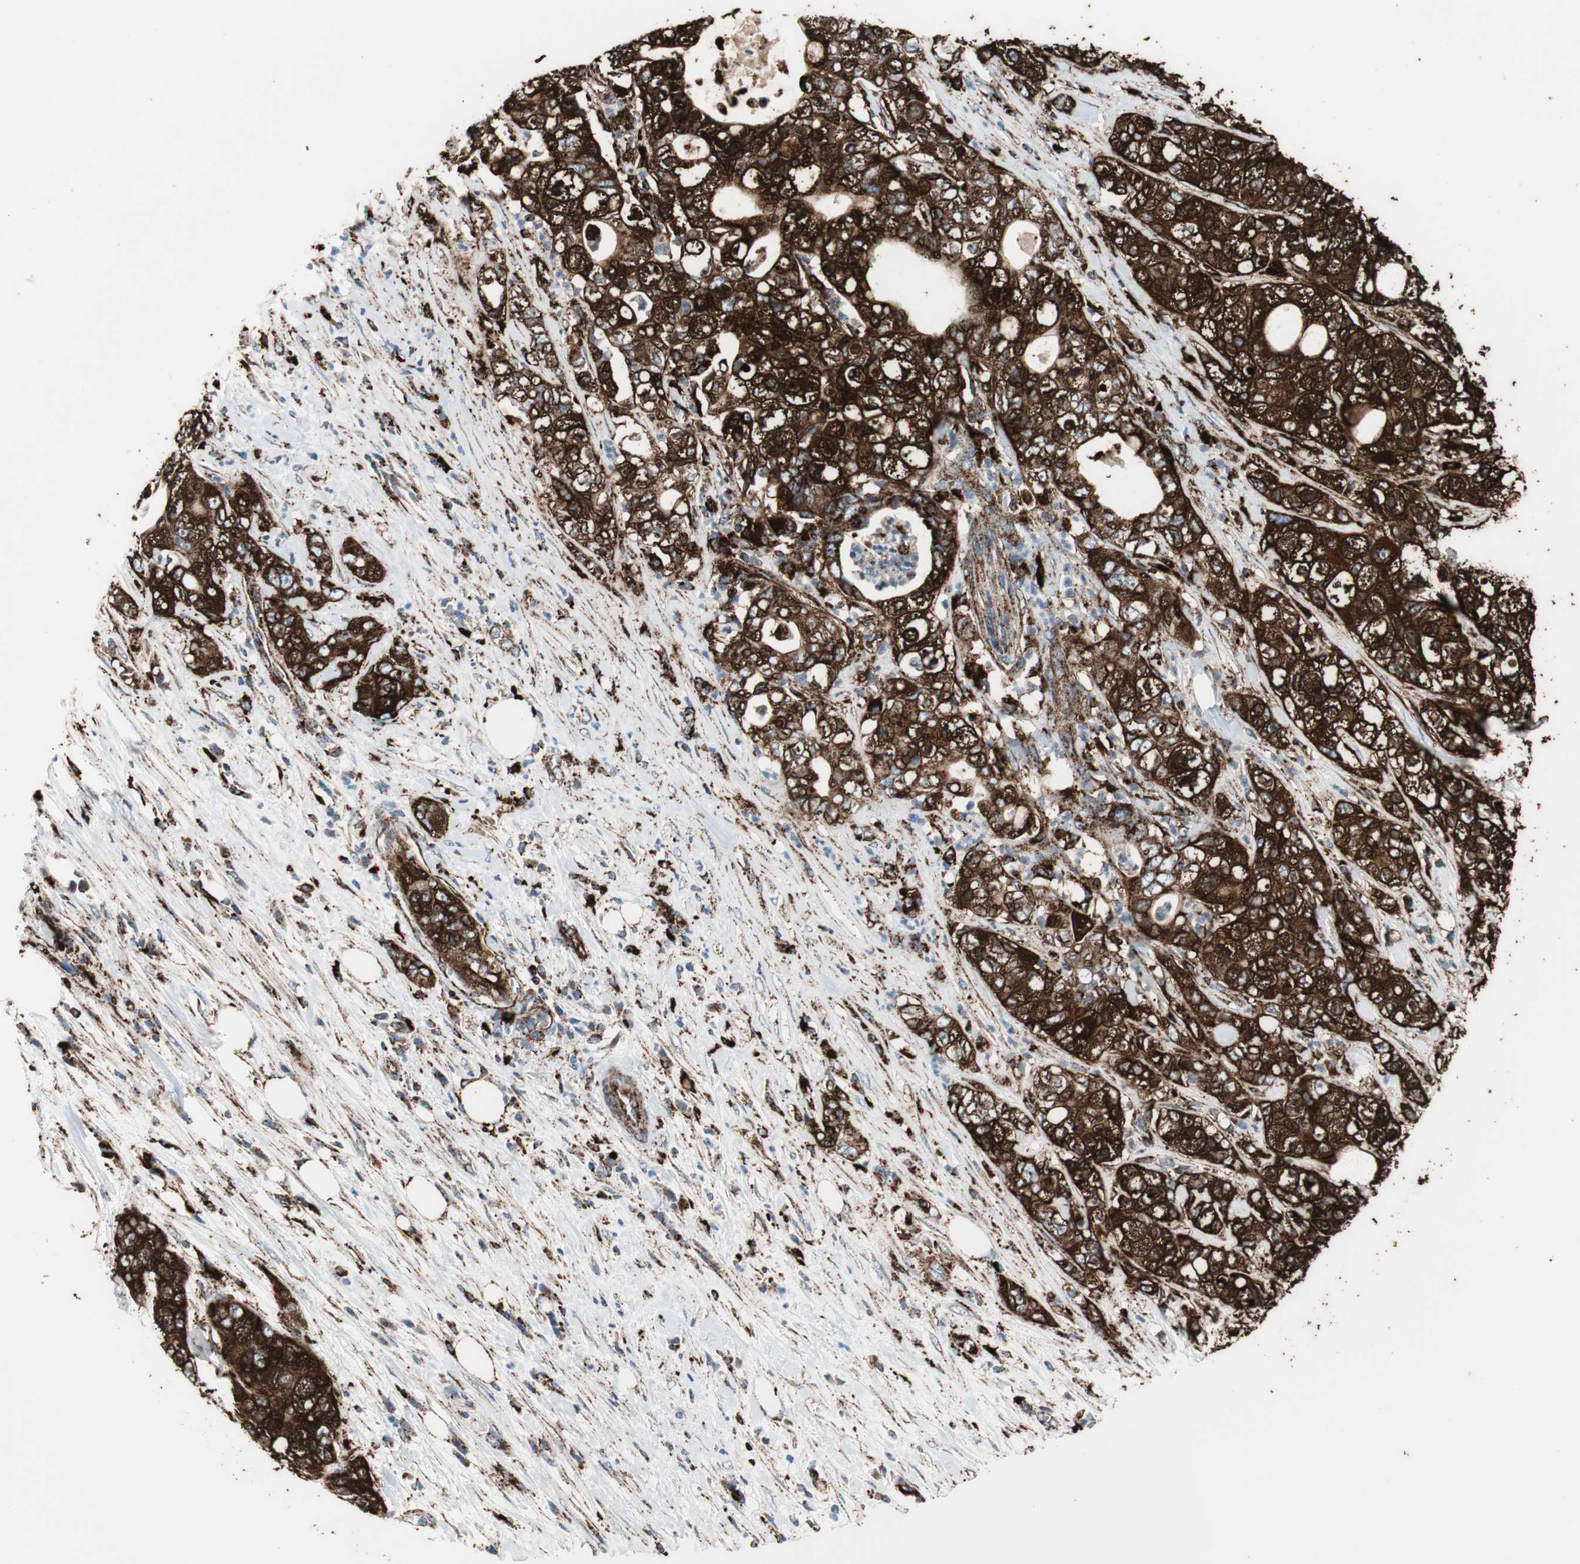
{"staining": {"intensity": "strong", "quantity": ">75%", "location": "cytoplasmic/membranous"}, "tissue": "pancreatic cancer", "cell_type": "Tumor cells", "image_type": "cancer", "snomed": [{"axis": "morphology", "description": "Adenocarcinoma, NOS"}, {"axis": "topography", "description": "Pancreas"}], "caption": "Protein staining of pancreatic cancer tissue demonstrates strong cytoplasmic/membranous expression in approximately >75% of tumor cells.", "gene": "LAMP1", "patient": {"sex": "male", "age": 70}}